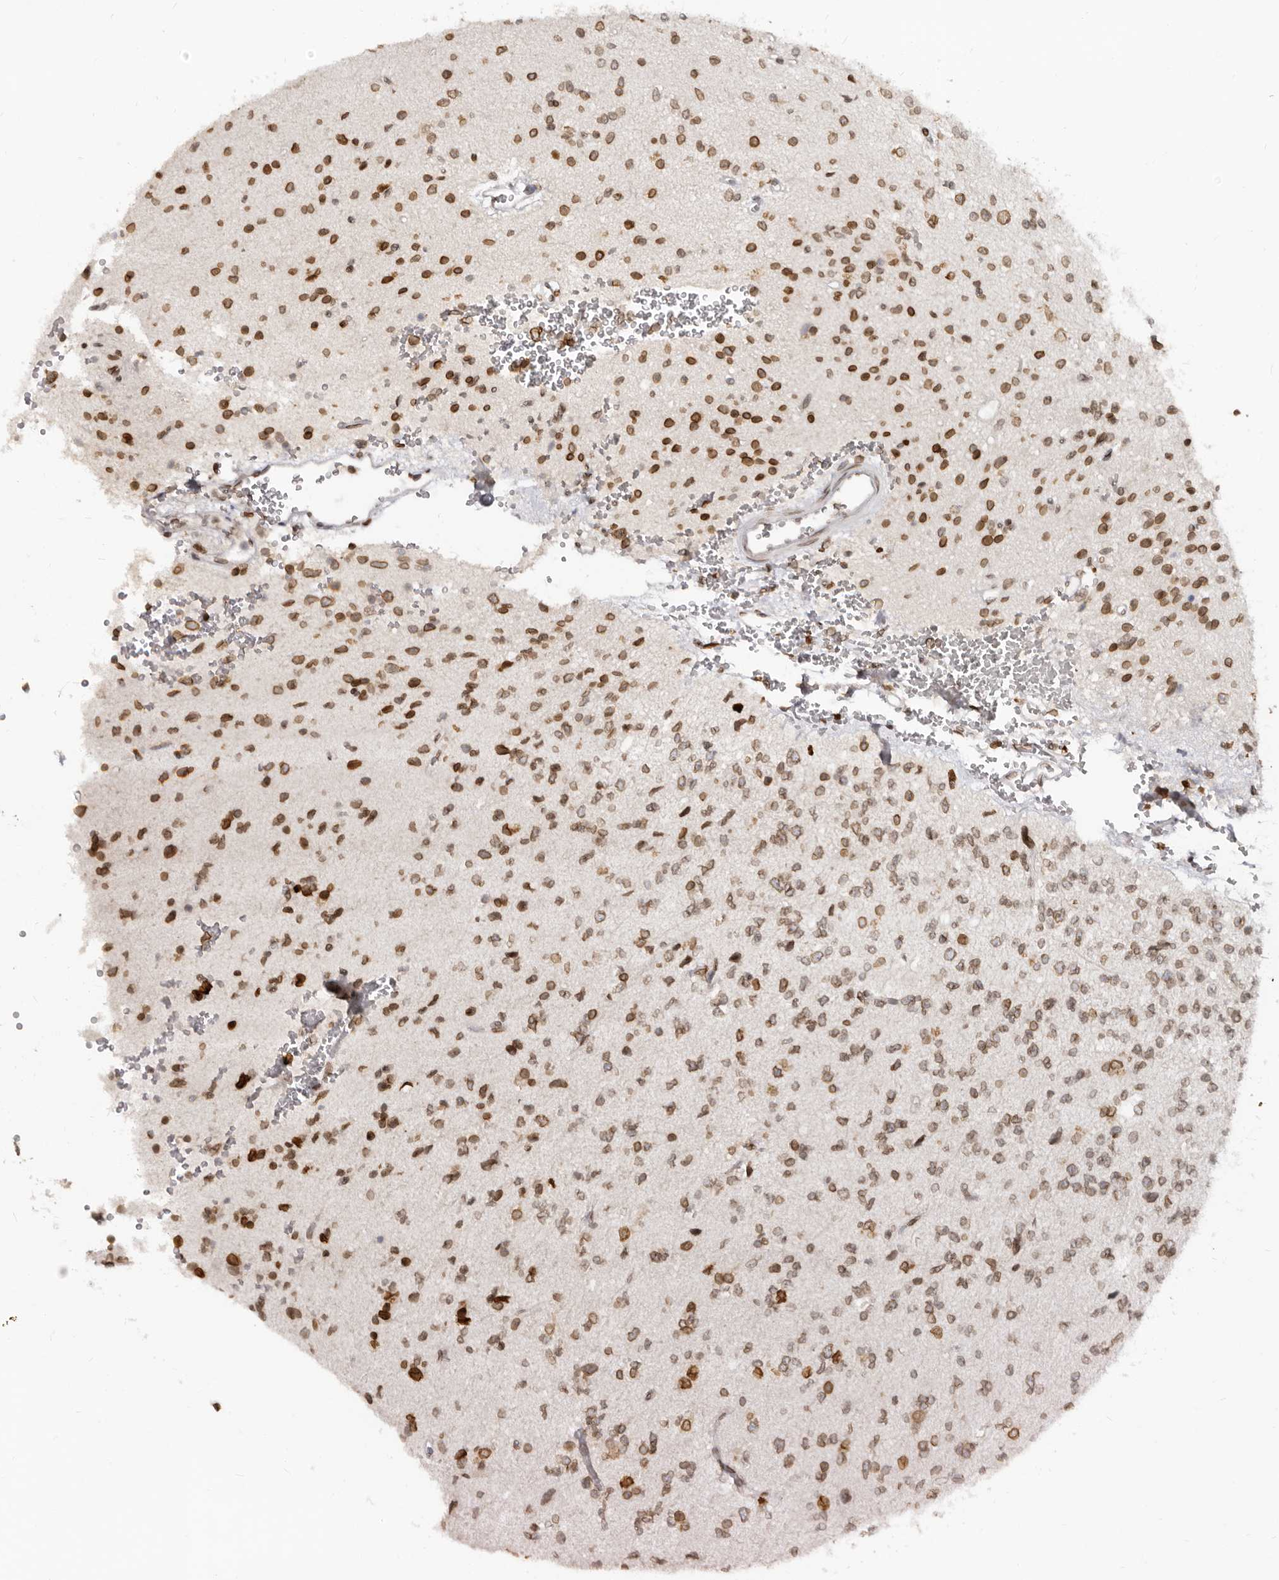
{"staining": {"intensity": "moderate", "quantity": ">75%", "location": "cytoplasmic/membranous,nuclear"}, "tissue": "glioma", "cell_type": "Tumor cells", "image_type": "cancer", "snomed": [{"axis": "morphology", "description": "Glioma, malignant, High grade"}, {"axis": "topography", "description": "pancreas cauda"}], "caption": "This is an image of IHC staining of glioma, which shows moderate expression in the cytoplasmic/membranous and nuclear of tumor cells.", "gene": "NUP153", "patient": {"sex": "male", "age": 60}}